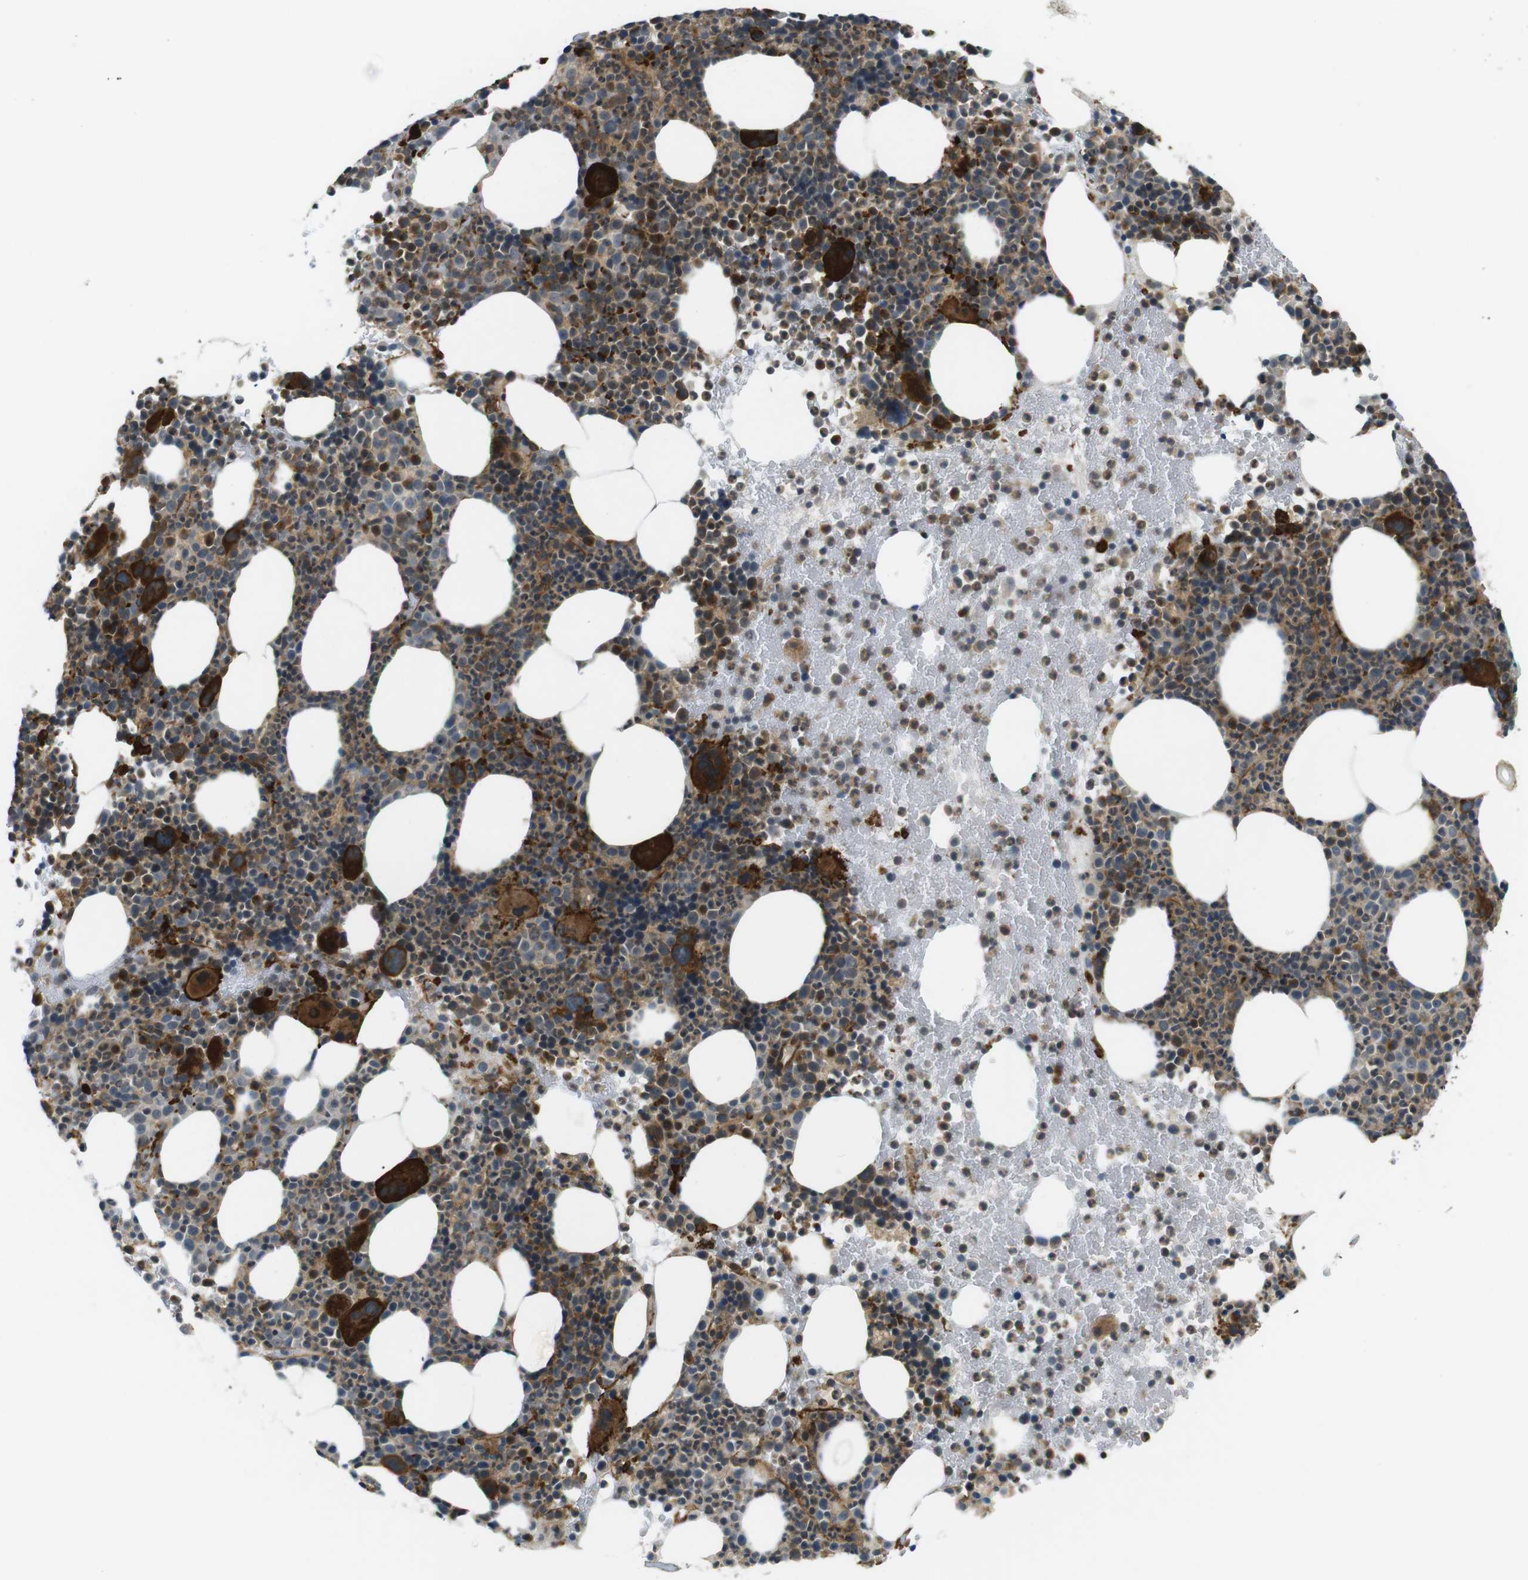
{"staining": {"intensity": "strong", "quantity": ">75%", "location": "cytoplasmic/membranous"}, "tissue": "bone marrow", "cell_type": "Hematopoietic cells", "image_type": "normal", "snomed": [{"axis": "morphology", "description": "Normal tissue, NOS"}, {"axis": "morphology", "description": "Inflammation, NOS"}, {"axis": "topography", "description": "Bone marrow"}], "caption": "This histopathology image reveals immunohistochemistry staining of unremarkable human bone marrow, with high strong cytoplasmic/membranous expression in approximately >75% of hematopoietic cells.", "gene": "TSC1", "patient": {"sex": "male", "age": 73}}